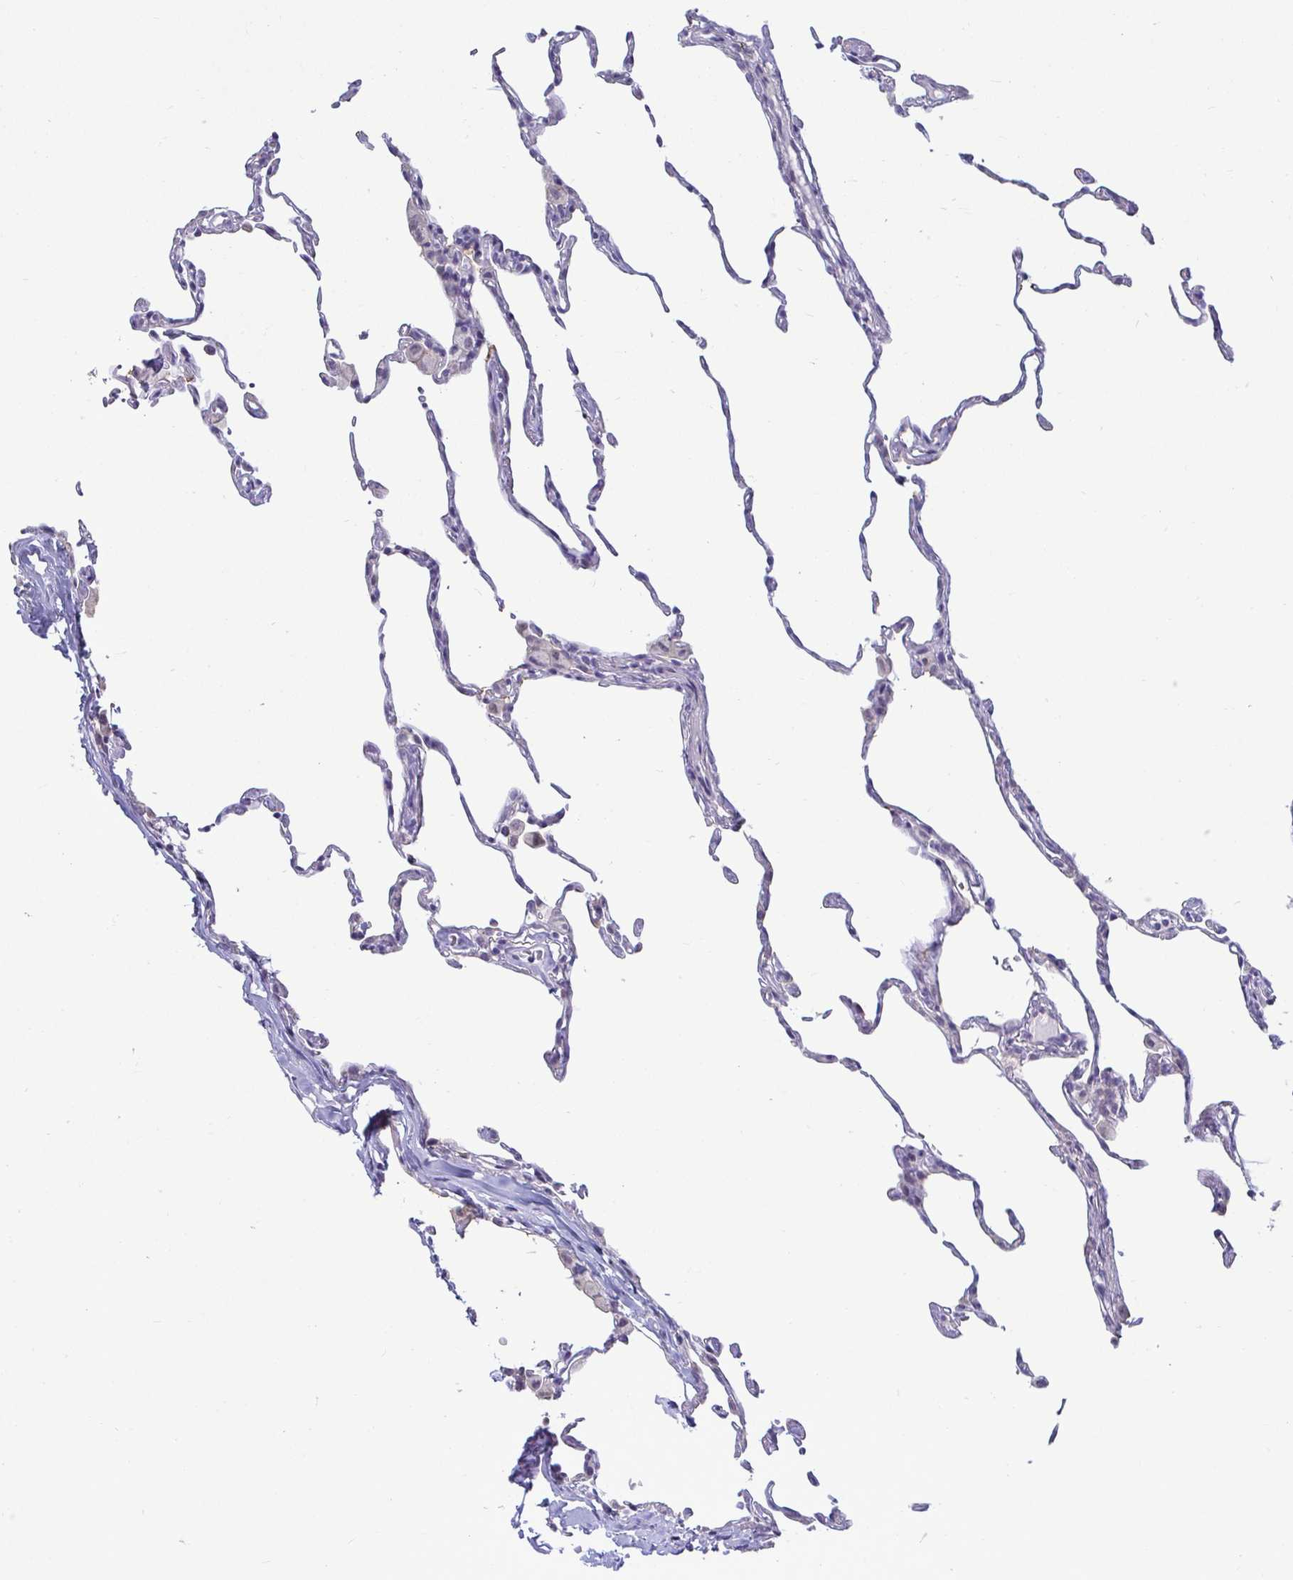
{"staining": {"intensity": "negative", "quantity": "none", "location": "none"}, "tissue": "lung", "cell_type": "Alveolar cells", "image_type": "normal", "snomed": [{"axis": "morphology", "description": "Normal tissue, NOS"}, {"axis": "topography", "description": "Lung"}], "caption": "IHC of normal lung reveals no staining in alveolar cells. Brightfield microscopy of immunohistochemistry (IHC) stained with DAB (brown) and hematoxylin (blue), captured at high magnification.", "gene": "GSTM1", "patient": {"sex": "female", "age": 57}}